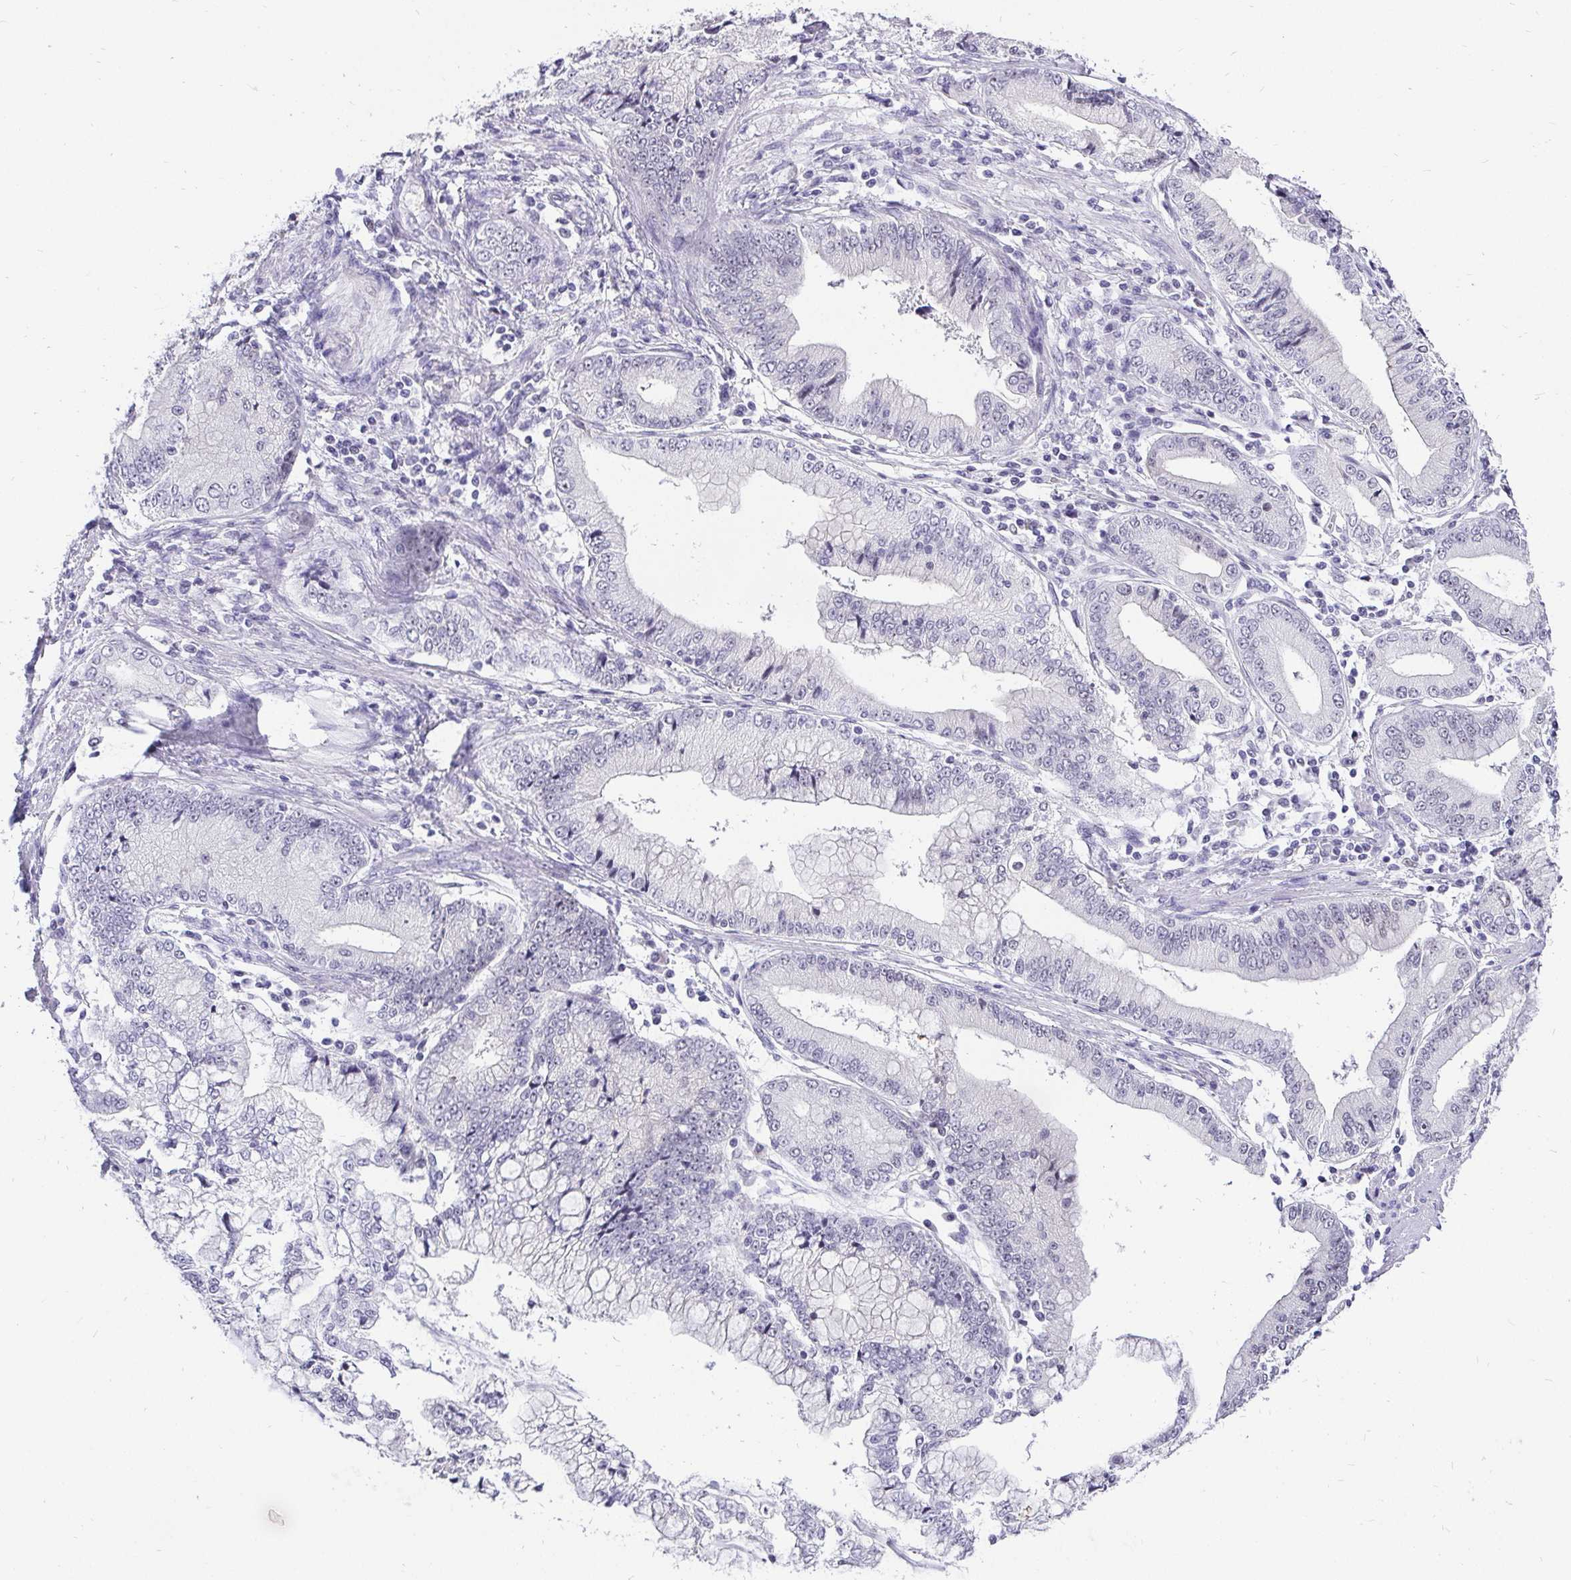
{"staining": {"intensity": "negative", "quantity": "none", "location": "none"}, "tissue": "stomach cancer", "cell_type": "Tumor cells", "image_type": "cancer", "snomed": [{"axis": "morphology", "description": "Adenocarcinoma, NOS"}, {"axis": "topography", "description": "Stomach, upper"}], "caption": "An IHC micrograph of stomach adenocarcinoma is shown. There is no staining in tumor cells of stomach adenocarcinoma.", "gene": "ZNF860", "patient": {"sex": "female", "age": 74}}